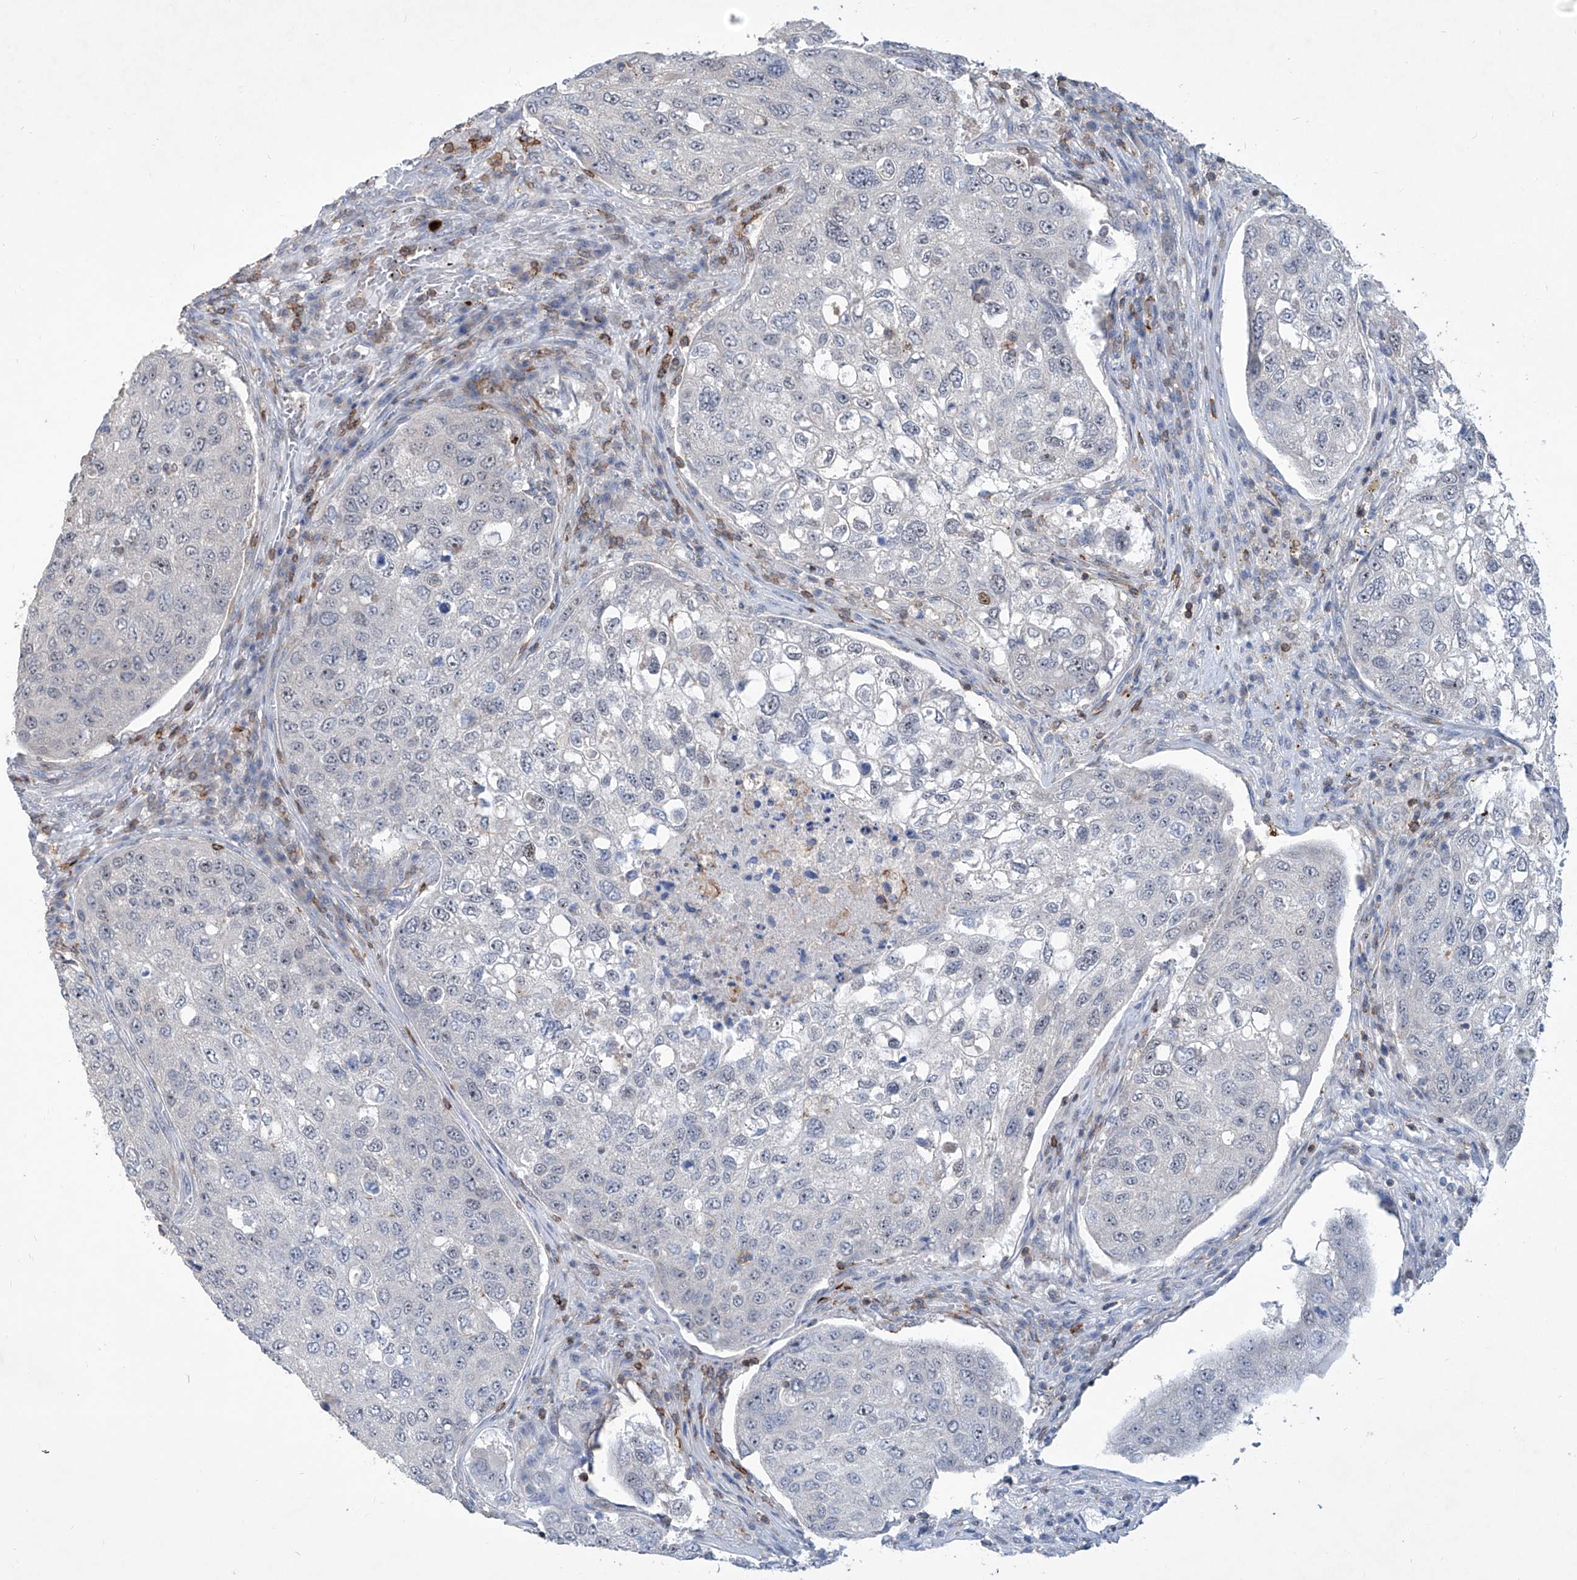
{"staining": {"intensity": "negative", "quantity": "none", "location": "none"}, "tissue": "urothelial cancer", "cell_type": "Tumor cells", "image_type": "cancer", "snomed": [{"axis": "morphology", "description": "Urothelial carcinoma, High grade"}, {"axis": "topography", "description": "Lymph node"}, {"axis": "topography", "description": "Urinary bladder"}], "caption": "IHC image of neoplastic tissue: urothelial carcinoma (high-grade) stained with DAB demonstrates no significant protein staining in tumor cells.", "gene": "ZBTB48", "patient": {"sex": "male", "age": 51}}